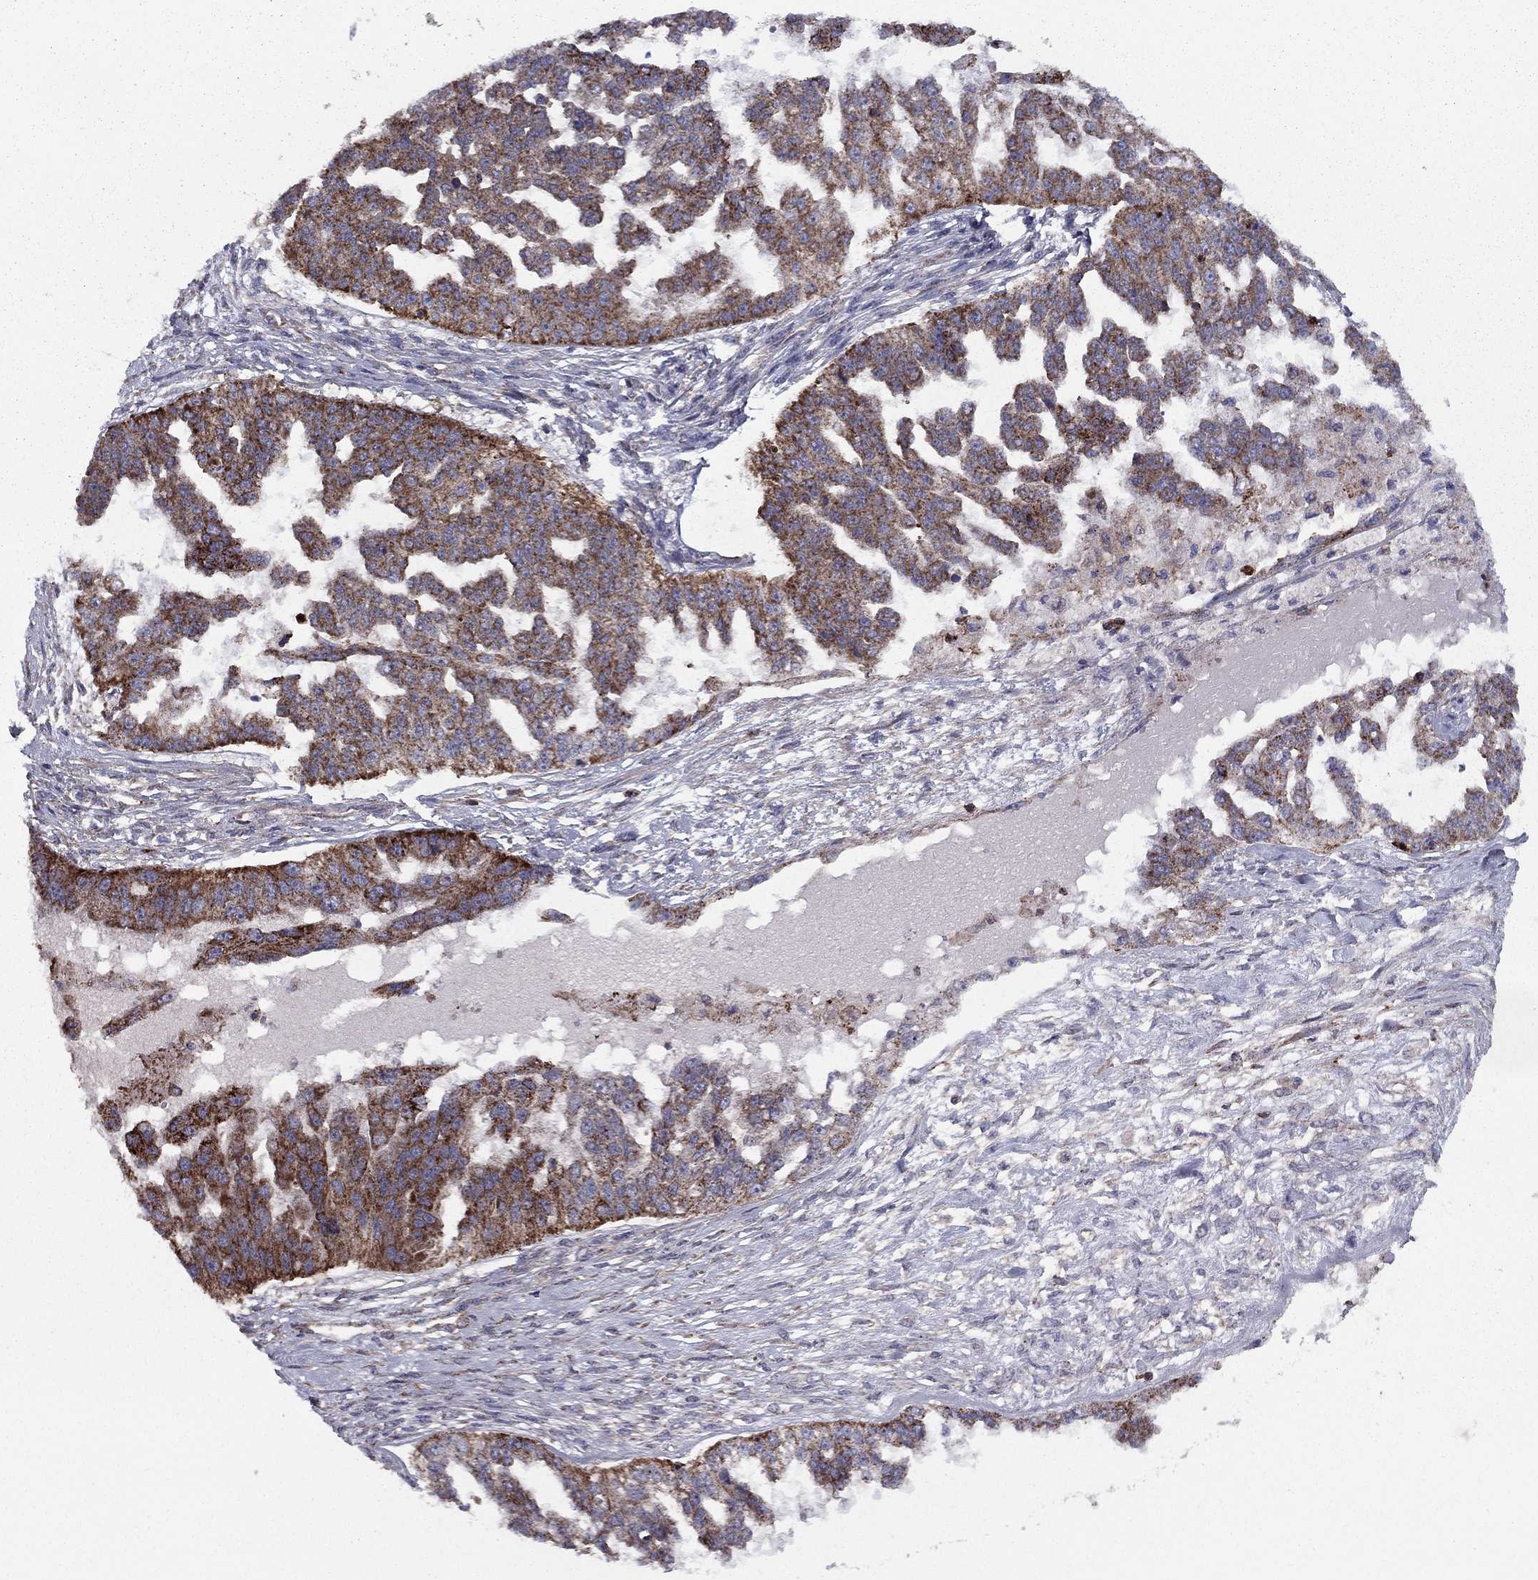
{"staining": {"intensity": "moderate", "quantity": "25%-75%", "location": "cytoplasmic/membranous"}, "tissue": "ovarian cancer", "cell_type": "Tumor cells", "image_type": "cancer", "snomed": [{"axis": "morphology", "description": "Cystadenocarcinoma, serous, NOS"}, {"axis": "topography", "description": "Ovary"}], "caption": "A histopathology image of serous cystadenocarcinoma (ovarian) stained for a protein shows moderate cytoplasmic/membranous brown staining in tumor cells. (IHC, brightfield microscopy, high magnification).", "gene": "ALG6", "patient": {"sex": "female", "age": 58}}